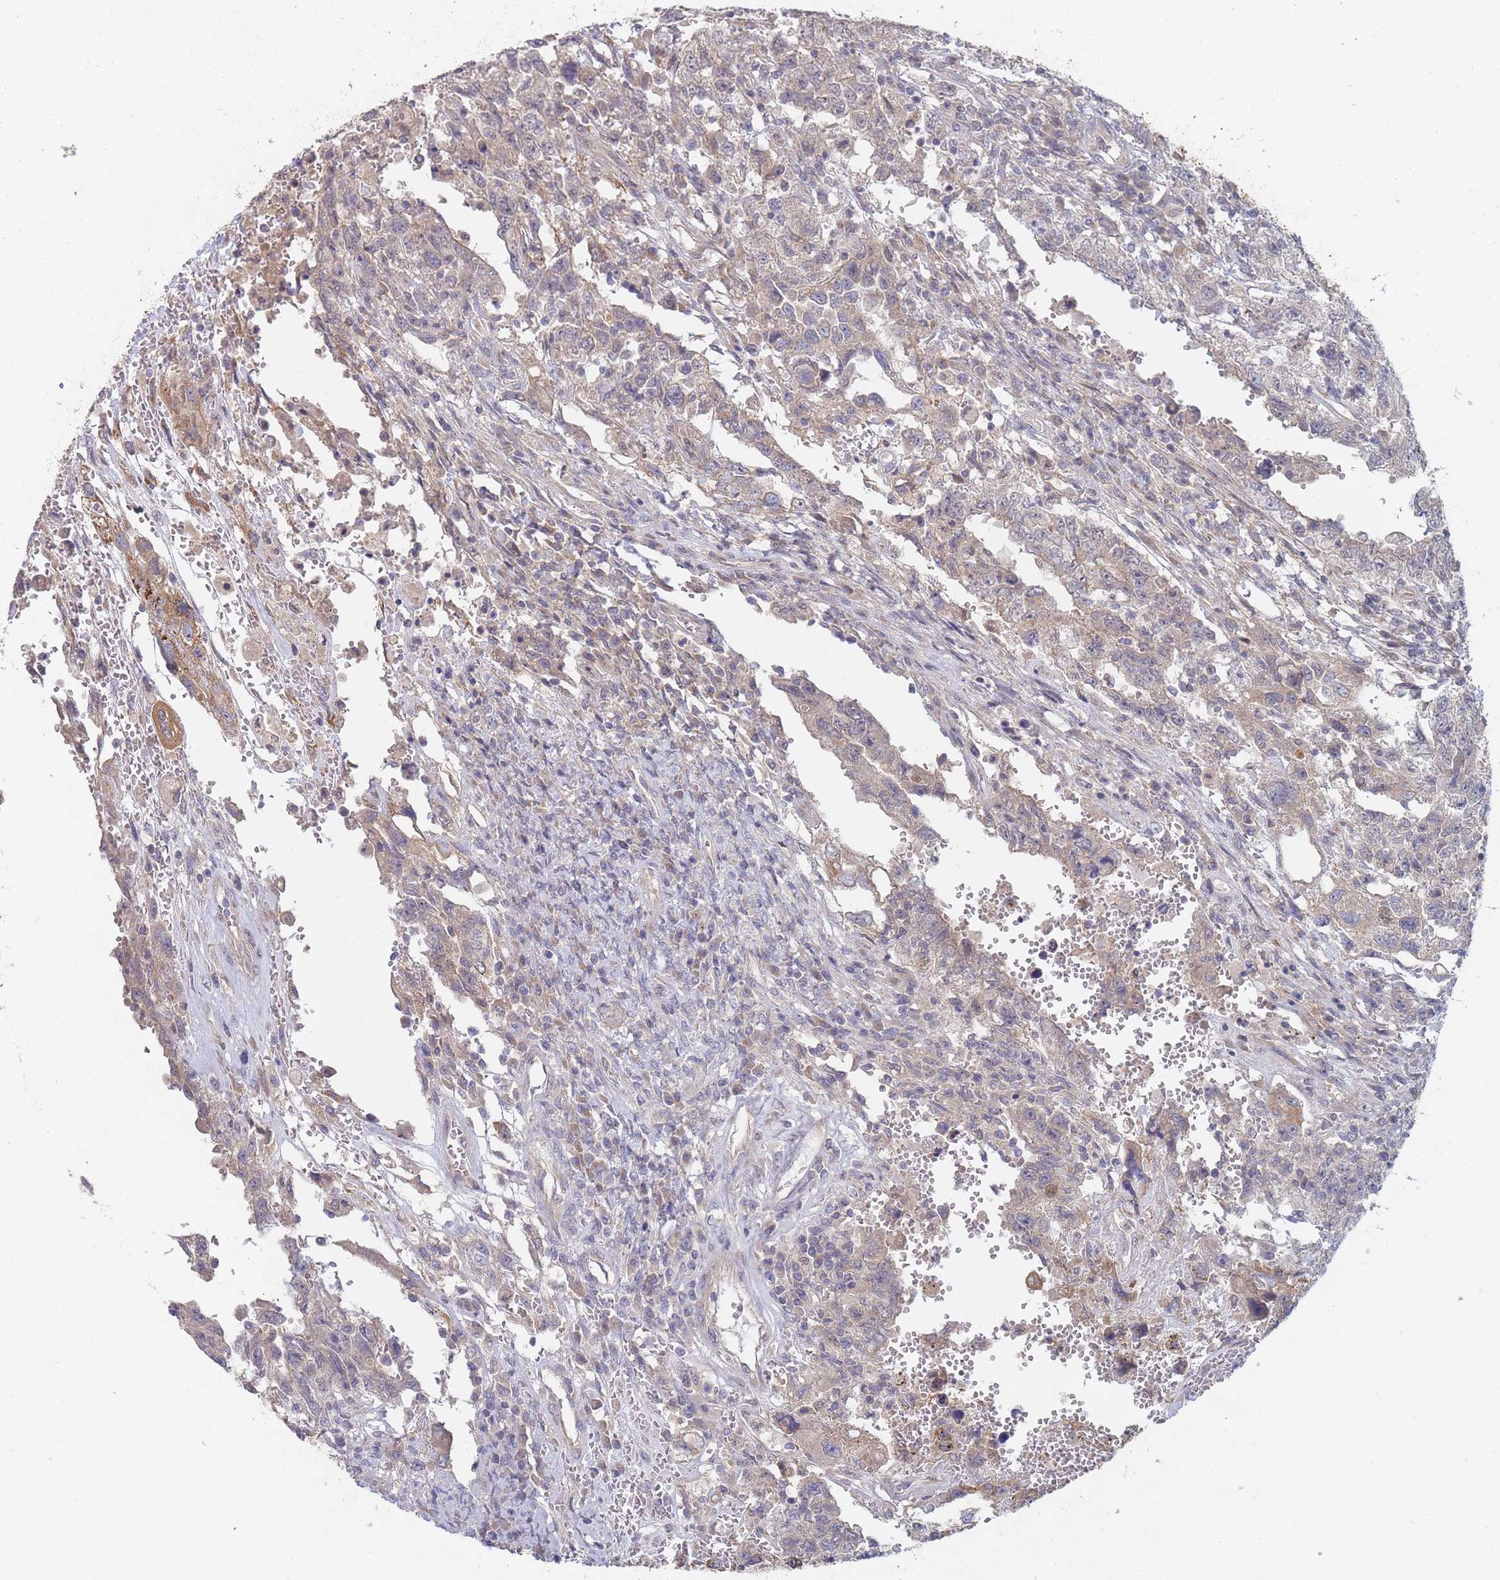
{"staining": {"intensity": "weak", "quantity": "<25%", "location": "cytoplasmic/membranous"}, "tissue": "testis cancer", "cell_type": "Tumor cells", "image_type": "cancer", "snomed": [{"axis": "morphology", "description": "Carcinoma, Embryonal, NOS"}, {"axis": "topography", "description": "Testis"}], "caption": "High power microscopy image of an IHC photomicrograph of embryonal carcinoma (testis), revealing no significant staining in tumor cells. Nuclei are stained in blue.", "gene": "SLC35F5", "patient": {"sex": "male", "age": 26}}